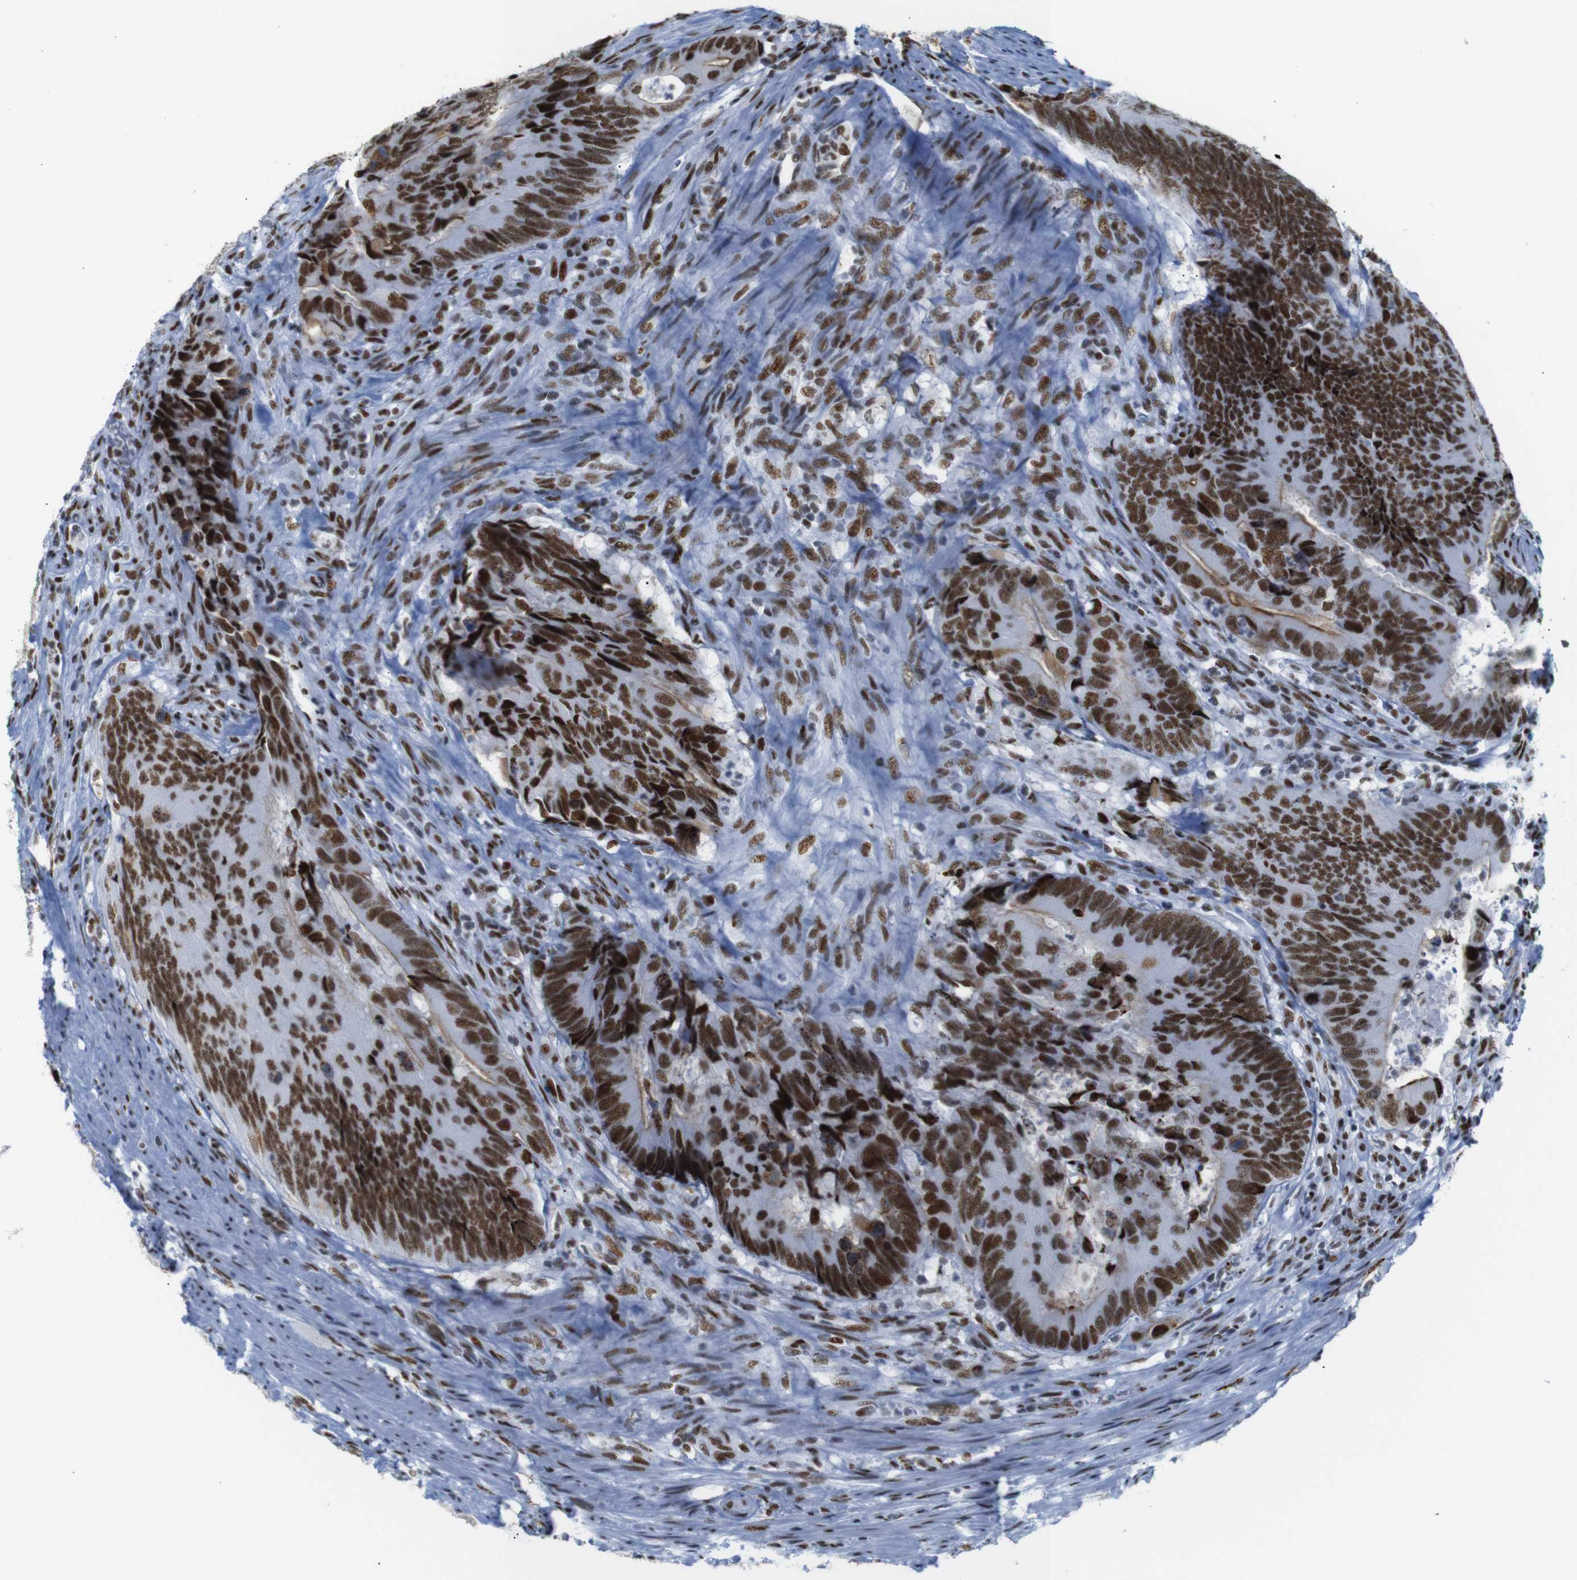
{"staining": {"intensity": "strong", "quantity": ">75%", "location": "nuclear"}, "tissue": "colorectal cancer", "cell_type": "Tumor cells", "image_type": "cancer", "snomed": [{"axis": "morphology", "description": "Normal tissue, NOS"}, {"axis": "morphology", "description": "Adenocarcinoma, NOS"}, {"axis": "topography", "description": "Colon"}], "caption": "There is high levels of strong nuclear staining in tumor cells of colorectal adenocarcinoma, as demonstrated by immunohistochemical staining (brown color).", "gene": "TRA2B", "patient": {"sex": "male", "age": 56}}